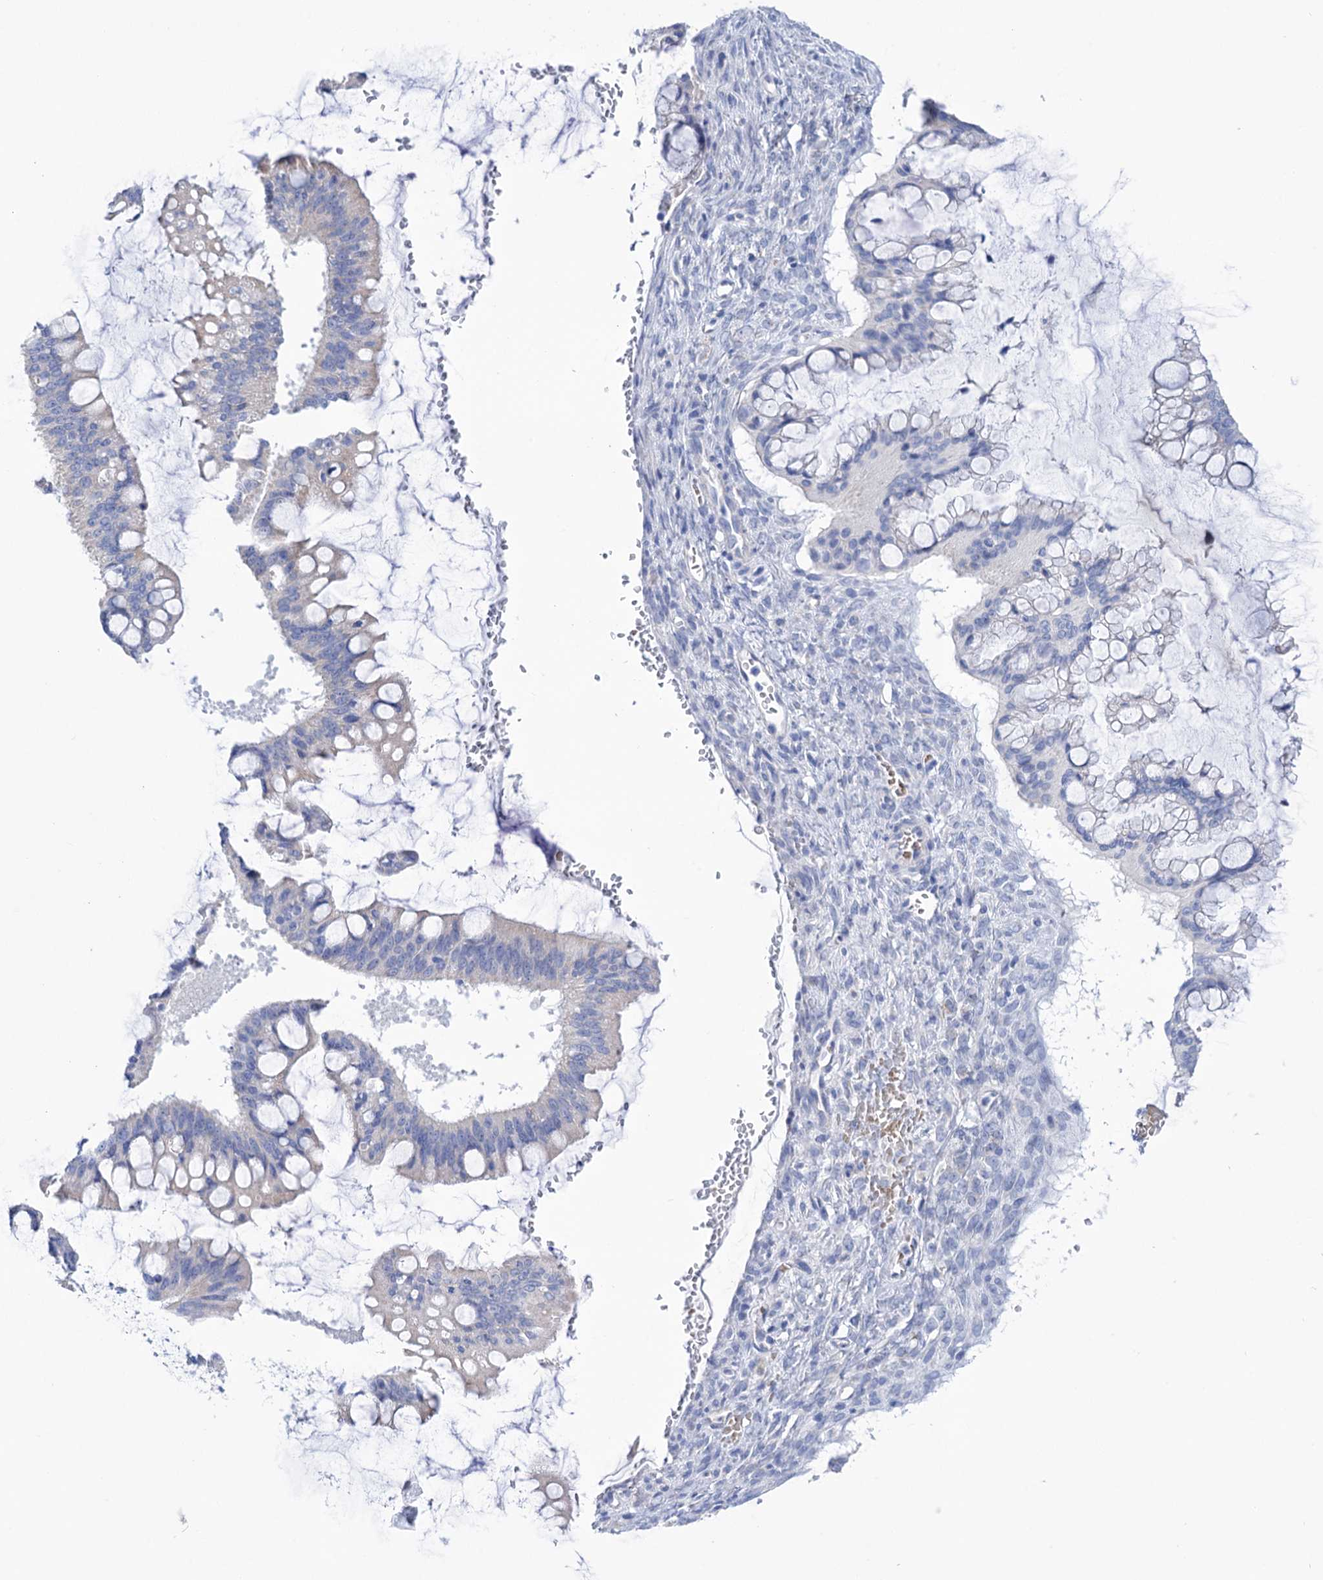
{"staining": {"intensity": "negative", "quantity": "none", "location": "none"}, "tissue": "ovarian cancer", "cell_type": "Tumor cells", "image_type": "cancer", "snomed": [{"axis": "morphology", "description": "Cystadenocarcinoma, mucinous, NOS"}, {"axis": "topography", "description": "Ovary"}], "caption": "High power microscopy histopathology image of an immunohistochemistry (IHC) histopathology image of ovarian mucinous cystadenocarcinoma, revealing no significant positivity in tumor cells.", "gene": "YARS2", "patient": {"sex": "female", "age": 73}}